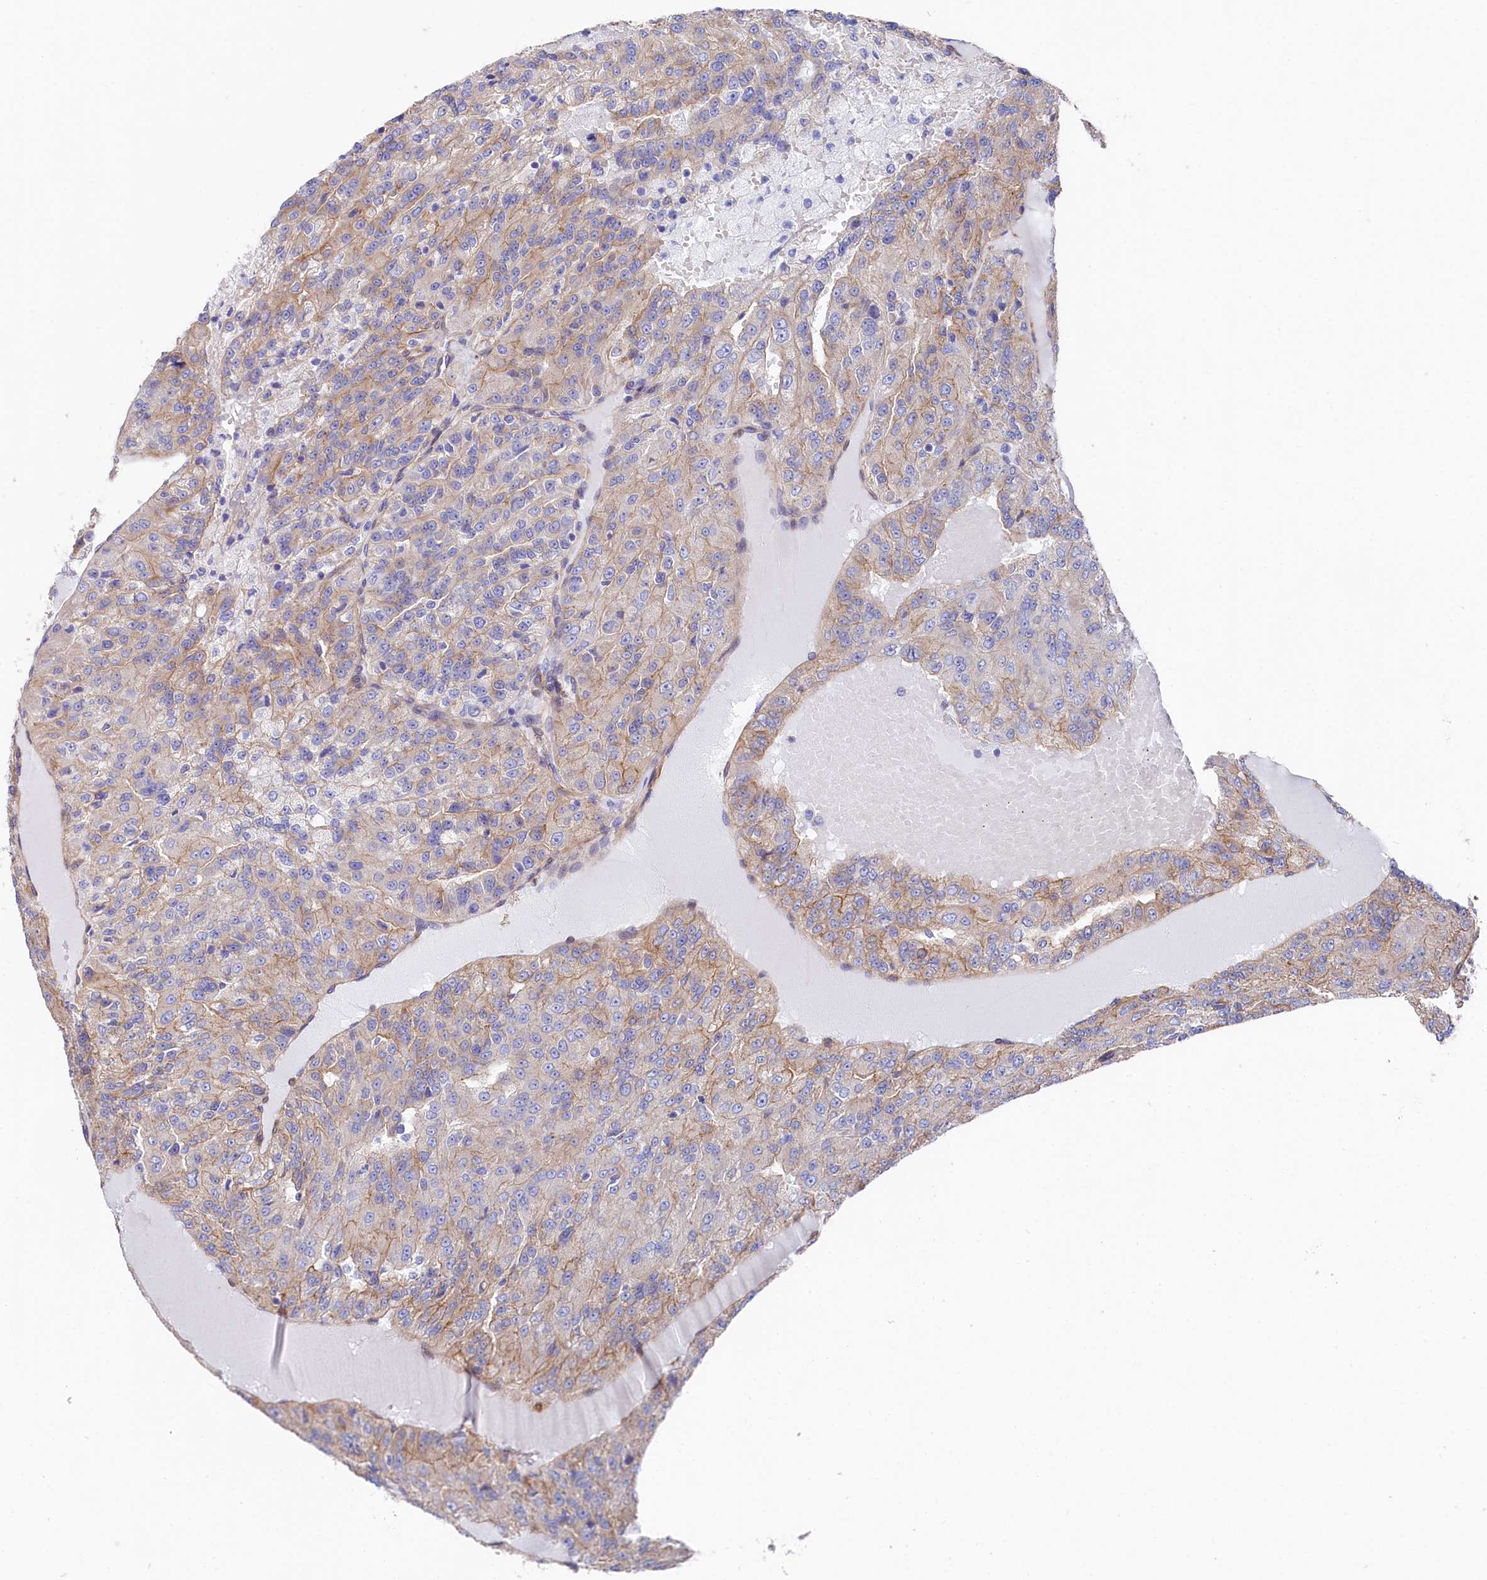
{"staining": {"intensity": "moderate", "quantity": "25%-75%", "location": "cytoplasmic/membranous"}, "tissue": "renal cancer", "cell_type": "Tumor cells", "image_type": "cancer", "snomed": [{"axis": "morphology", "description": "Adenocarcinoma, NOS"}, {"axis": "topography", "description": "Kidney"}], "caption": "Protein analysis of renal adenocarcinoma tissue shows moderate cytoplasmic/membranous staining in about 25%-75% of tumor cells.", "gene": "TNKS1BP1", "patient": {"sex": "female", "age": 63}}